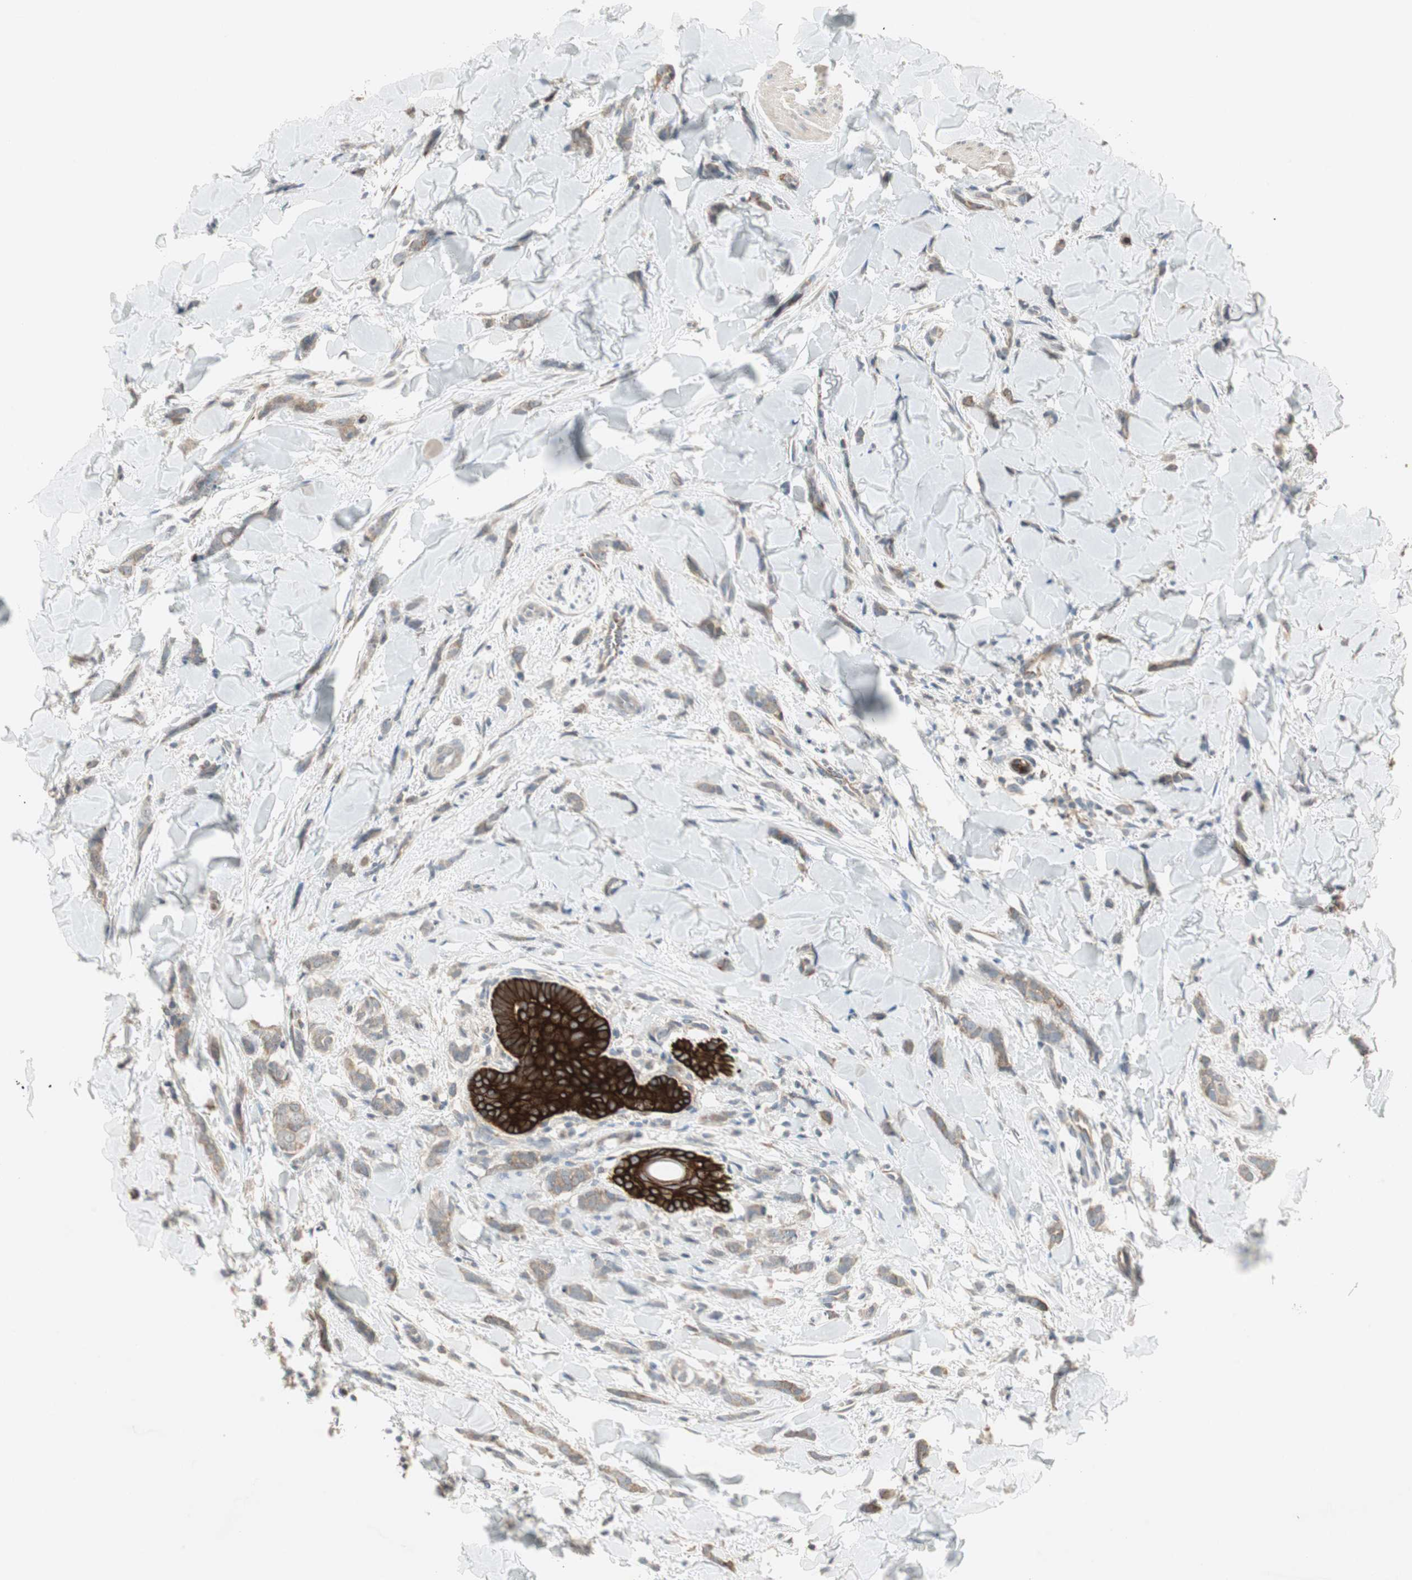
{"staining": {"intensity": "moderate", "quantity": ">75%", "location": "cytoplasmic/membranous"}, "tissue": "breast cancer", "cell_type": "Tumor cells", "image_type": "cancer", "snomed": [{"axis": "morphology", "description": "Lobular carcinoma"}, {"axis": "topography", "description": "Skin"}, {"axis": "topography", "description": "Breast"}], "caption": "Protein analysis of breast cancer (lobular carcinoma) tissue reveals moderate cytoplasmic/membranous expression in about >75% of tumor cells.", "gene": "ZFP36", "patient": {"sex": "female", "age": 46}}